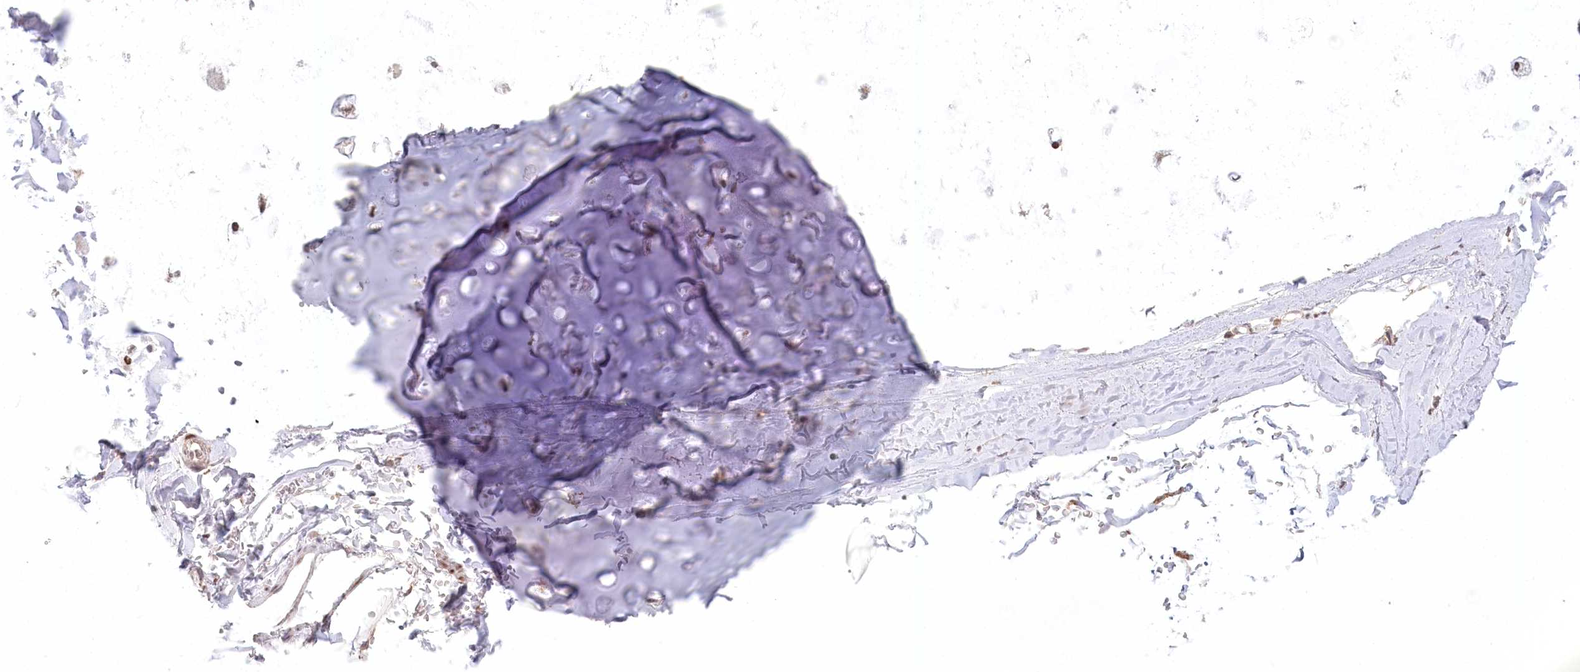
{"staining": {"intensity": "weak", "quantity": ">75%", "location": "nuclear"}, "tissue": "adipose tissue", "cell_type": "Adipocytes", "image_type": "normal", "snomed": [{"axis": "morphology", "description": "Normal tissue, NOS"}, {"axis": "topography", "description": "Lymph node"}, {"axis": "topography", "description": "Bronchus"}], "caption": "Adipose tissue stained with a brown dye demonstrates weak nuclear positive expression in approximately >75% of adipocytes.", "gene": "PYURF", "patient": {"sex": "male", "age": 63}}